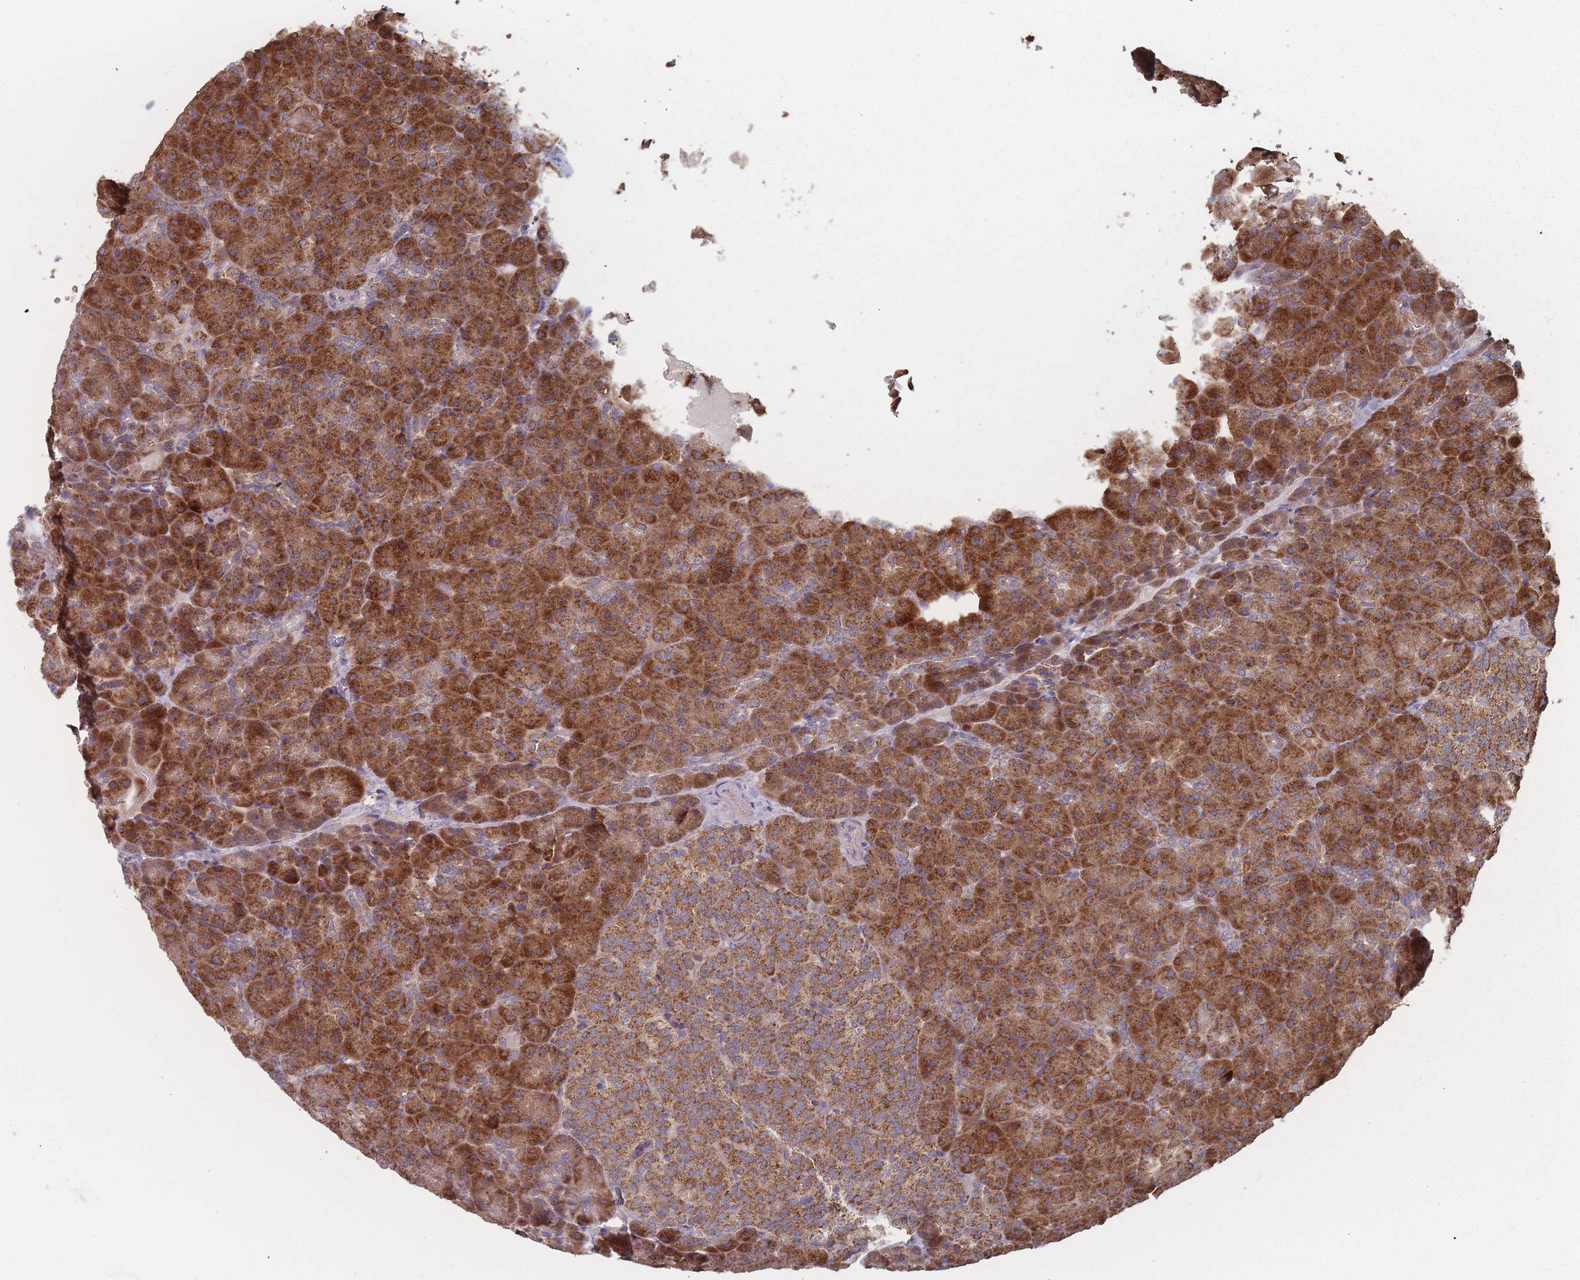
{"staining": {"intensity": "strong", "quantity": ">75%", "location": "cytoplasmic/membranous"}, "tissue": "pancreas", "cell_type": "Exocrine glandular cells", "image_type": "normal", "snomed": [{"axis": "morphology", "description": "Normal tissue, NOS"}, {"axis": "topography", "description": "Pancreas"}], "caption": "Exocrine glandular cells demonstrate strong cytoplasmic/membranous expression in about >75% of cells in benign pancreas. The staining is performed using DAB (3,3'-diaminobenzidine) brown chromogen to label protein expression. The nuclei are counter-stained blue using hematoxylin.", "gene": "PSMB3", "patient": {"sex": "female", "age": 74}}